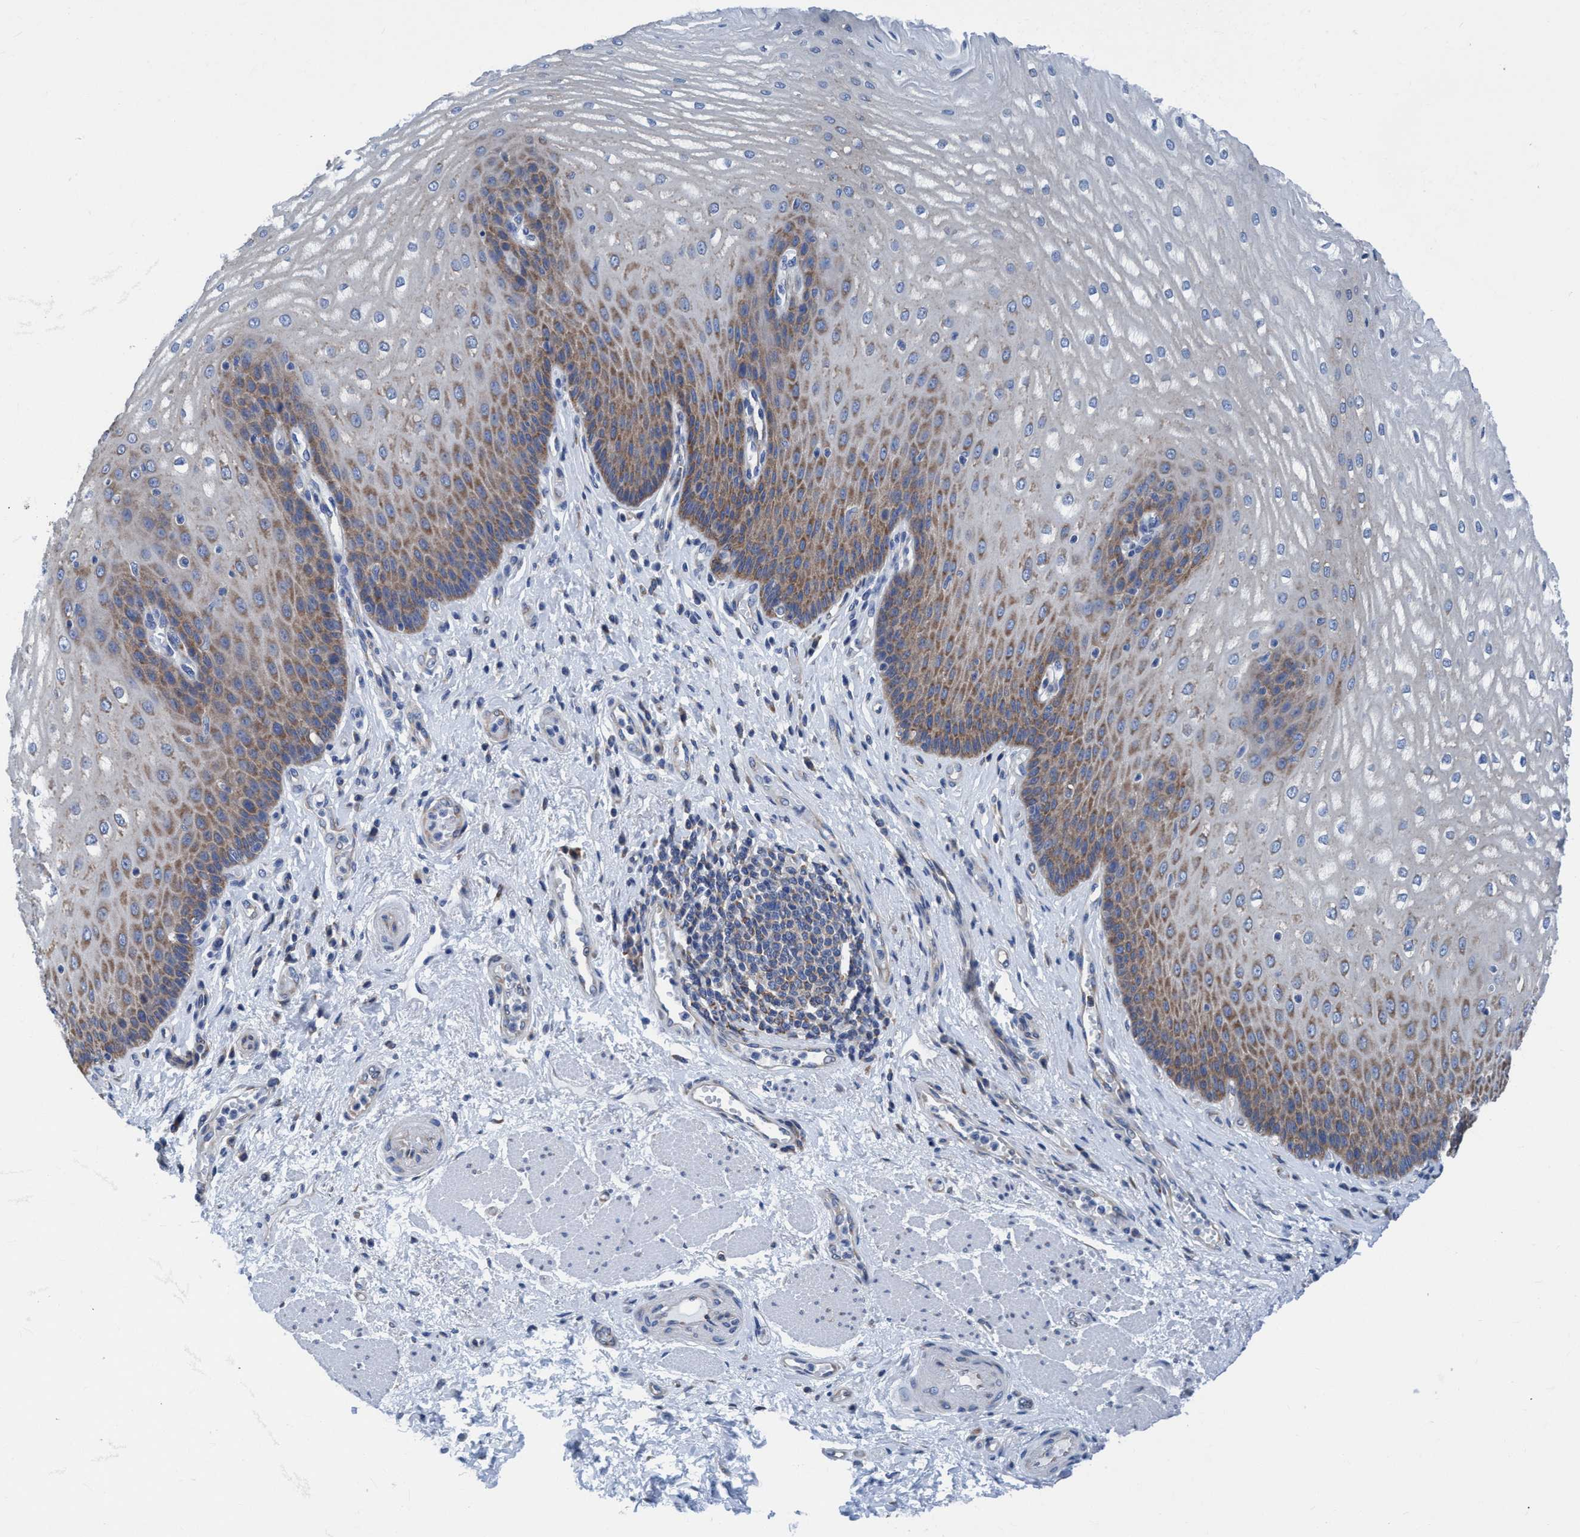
{"staining": {"intensity": "moderate", "quantity": ">75%", "location": "cytoplasmic/membranous"}, "tissue": "esophagus", "cell_type": "Squamous epithelial cells", "image_type": "normal", "snomed": [{"axis": "morphology", "description": "Normal tissue, NOS"}, {"axis": "topography", "description": "Esophagus"}], "caption": "DAB (3,3'-diaminobenzidine) immunohistochemical staining of normal human esophagus shows moderate cytoplasmic/membranous protein positivity in about >75% of squamous epithelial cells.", "gene": "NMT1", "patient": {"sex": "male", "age": 54}}